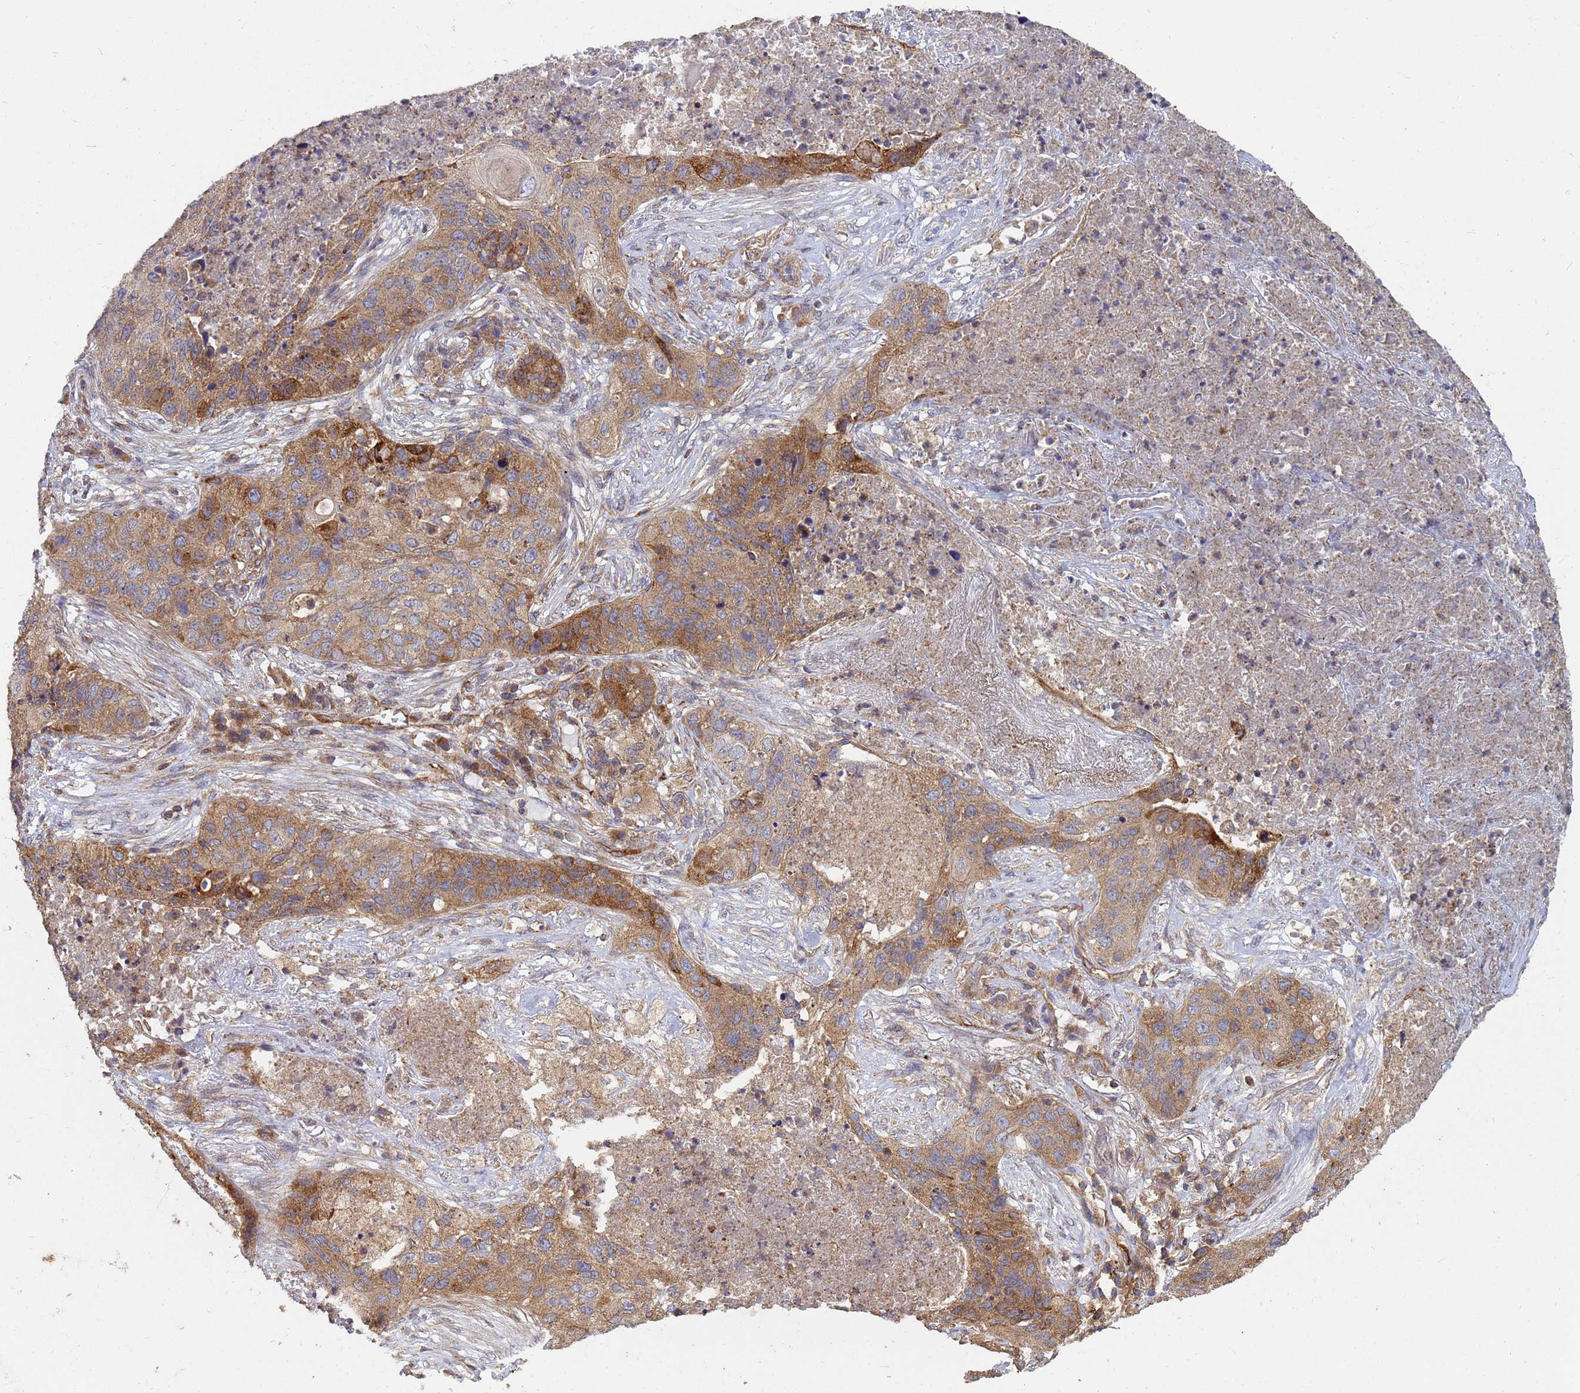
{"staining": {"intensity": "moderate", "quantity": ">75%", "location": "cytoplasmic/membranous"}, "tissue": "lung cancer", "cell_type": "Tumor cells", "image_type": "cancer", "snomed": [{"axis": "morphology", "description": "Squamous cell carcinoma, NOS"}, {"axis": "topography", "description": "Lung"}], "caption": "A brown stain labels moderate cytoplasmic/membranous positivity of a protein in squamous cell carcinoma (lung) tumor cells.", "gene": "CDC34", "patient": {"sex": "female", "age": 63}}